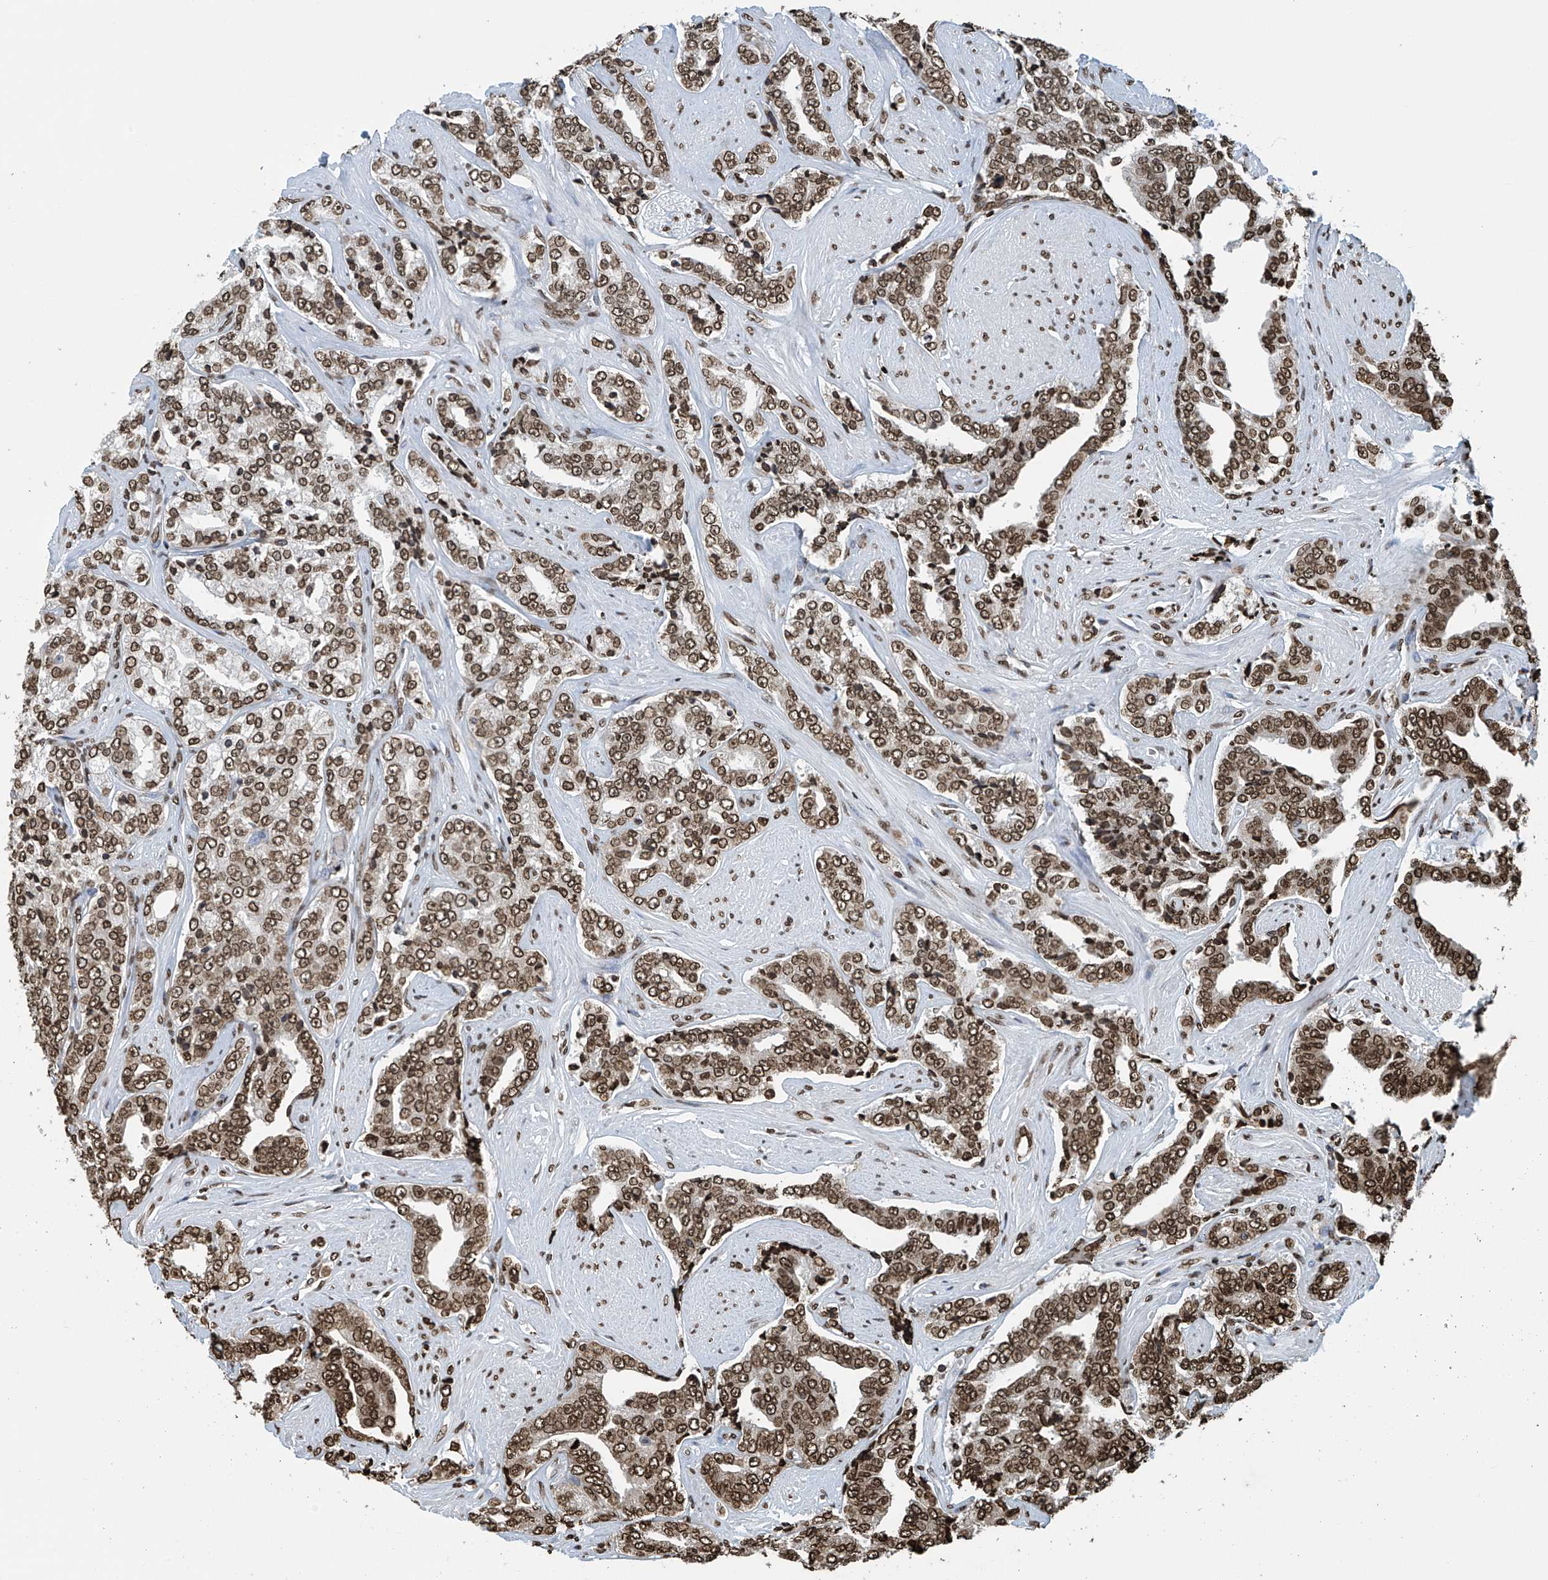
{"staining": {"intensity": "moderate", "quantity": ">75%", "location": "nuclear"}, "tissue": "prostate cancer", "cell_type": "Tumor cells", "image_type": "cancer", "snomed": [{"axis": "morphology", "description": "Adenocarcinoma, High grade"}, {"axis": "topography", "description": "Prostate"}], "caption": "Human adenocarcinoma (high-grade) (prostate) stained with a protein marker reveals moderate staining in tumor cells.", "gene": "DPPA2", "patient": {"sex": "male", "age": 71}}